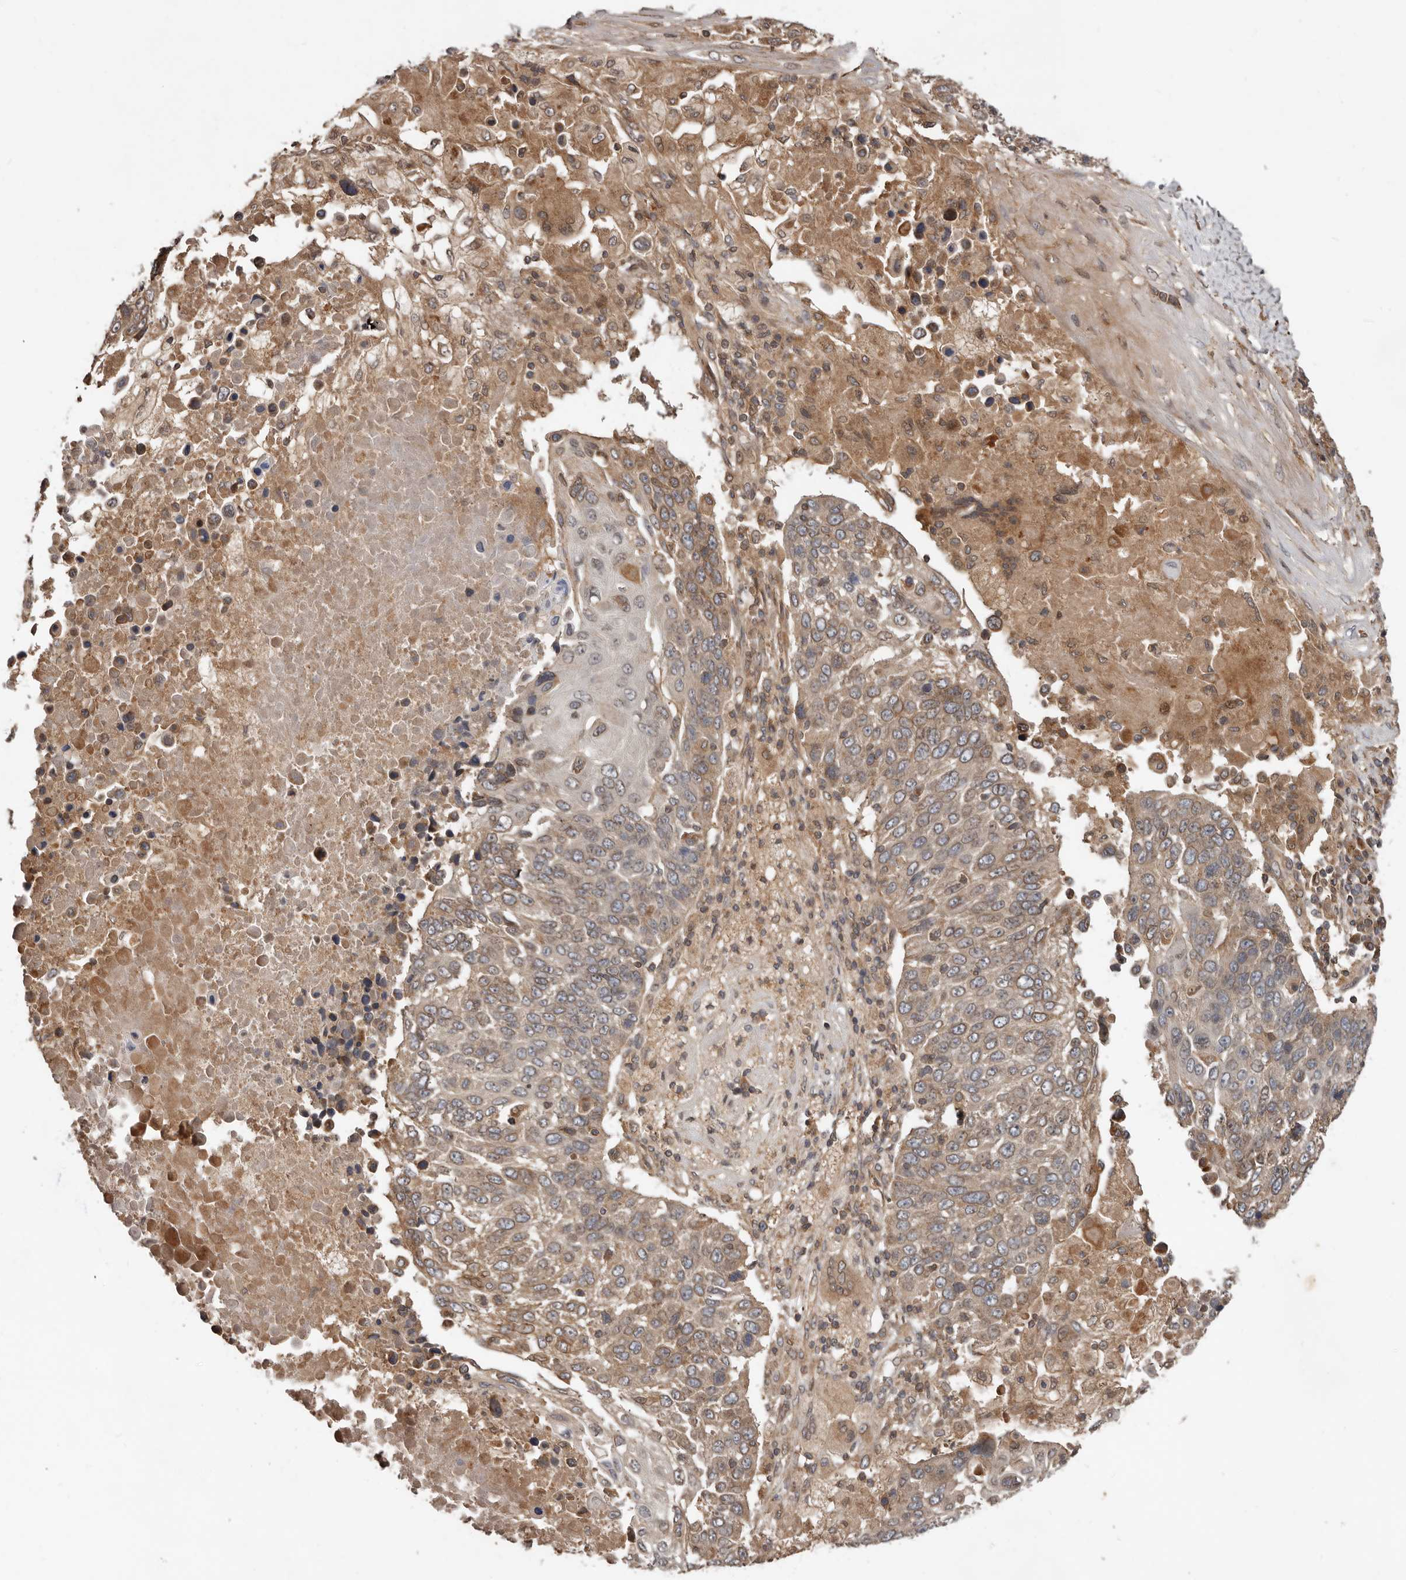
{"staining": {"intensity": "weak", "quantity": ">75%", "location": "cytoplasmic/membranous"}, "tissue": "lung cancer", "cell_type": "Tumor cells", "image_type": "cancer", "snomed": [{"axis": "morphology", "description": "Squamous cell carcinoma, NOS"}, {"axis": "topography", "description": "Lung"}], "caption": "About >75% of tumor cells in lung squamous cell carcinoma display weak cytoplasmic/membranous protein positivity as visualized by brown immunohistochemical staining.", "gene": "STK36", "patient": {"sex": "male", "age": 66}}